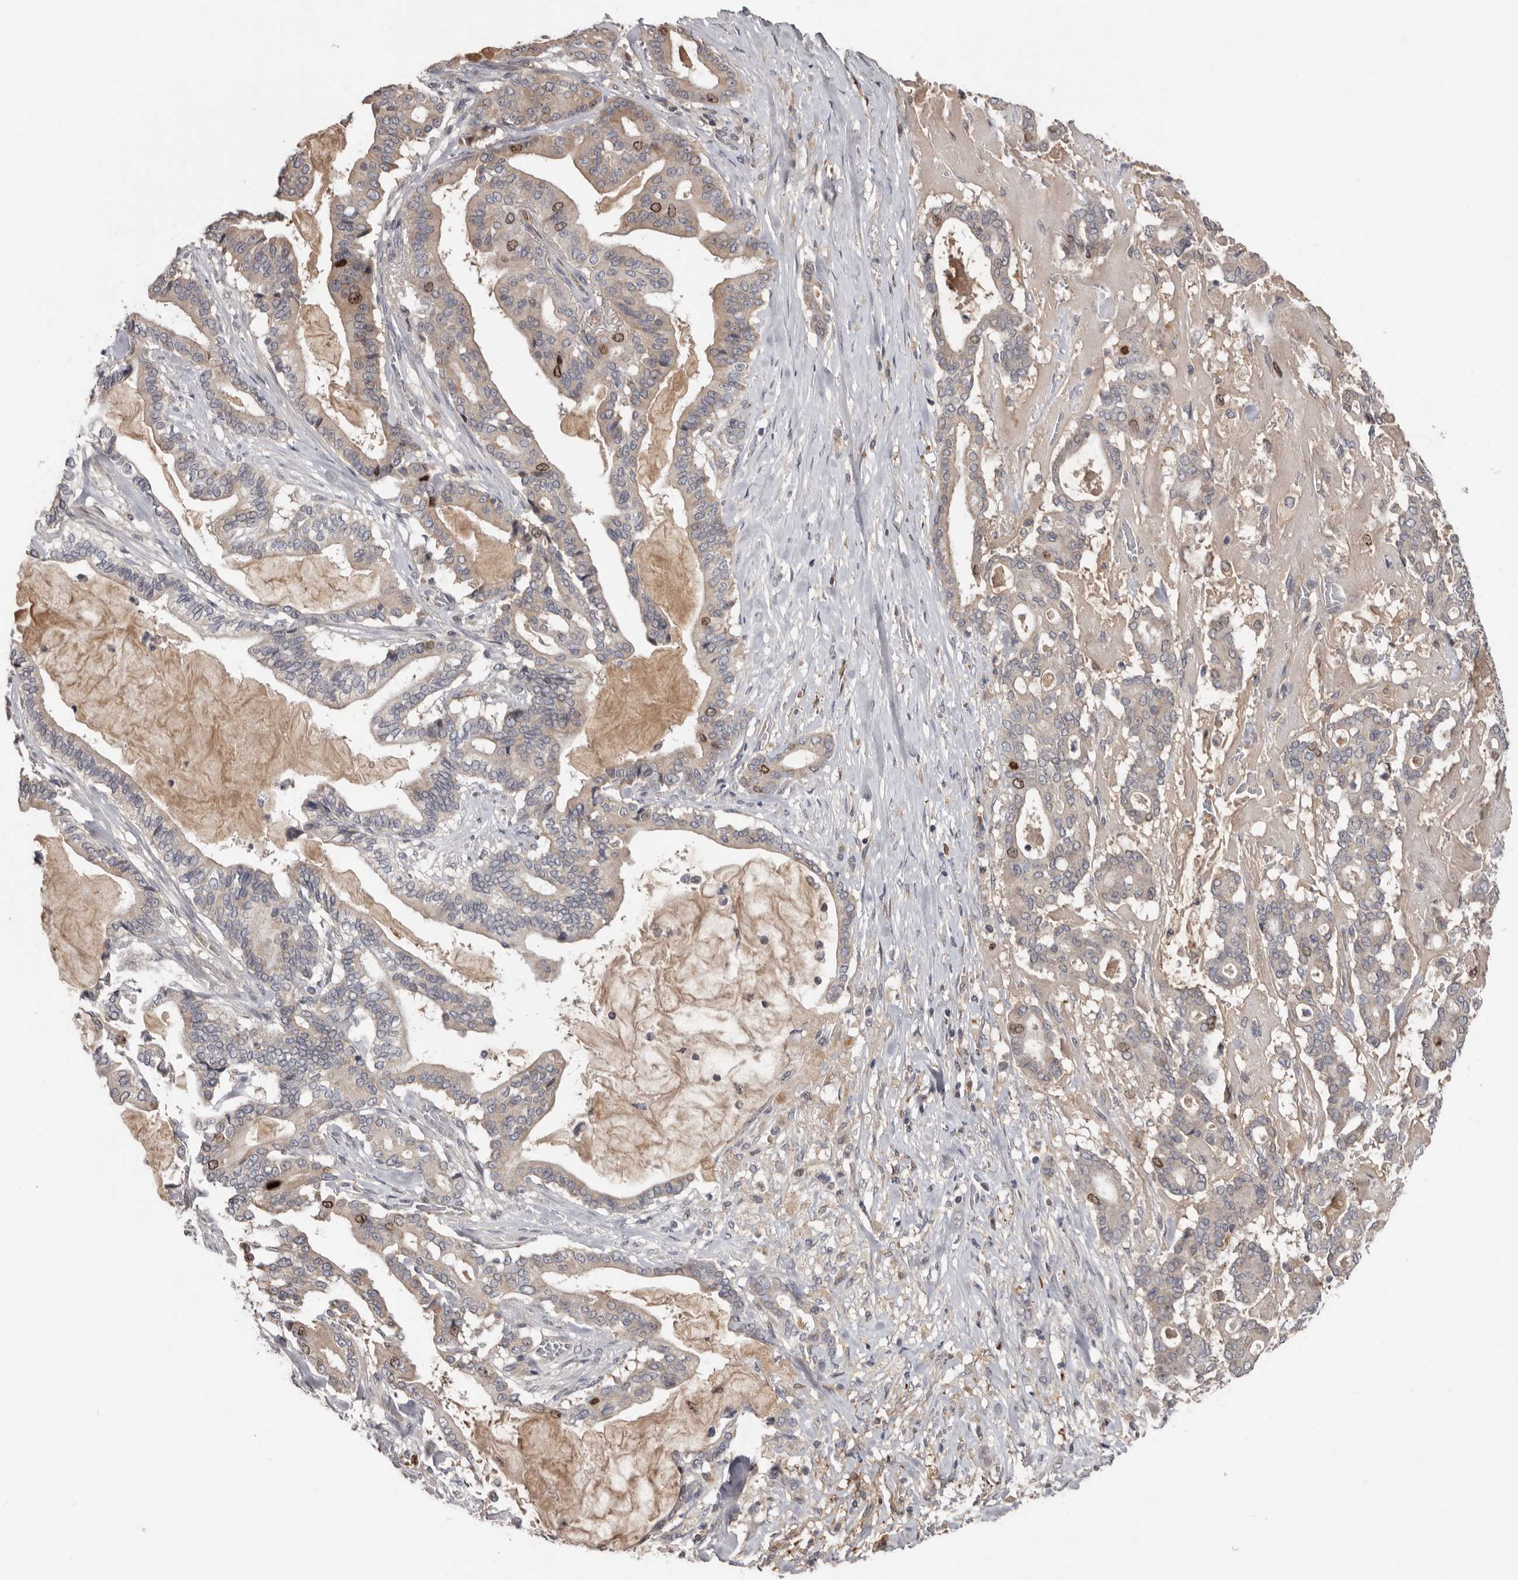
{"staining": {"intensity": "moderate", "quantity": "<25%", "location": "nuclear"}, "tissue": "pancreatic cancer", "cell_type": "Tumor cells", "image_type": "cancer", "snomed": [{"axis": "morphology", "description": "Adenocarcinoma, NOS"}, {"axis": "topography", "description": "Pancreas"}], "caption": "Human pancreatic cancer (adenocarcinoma) stained for a protein (brown) demonstrates moderate nuclear positive expression in about <25% of tumor cells.", "gene": "CDCA8", "patient": {"sex": "male", "age": 63}}